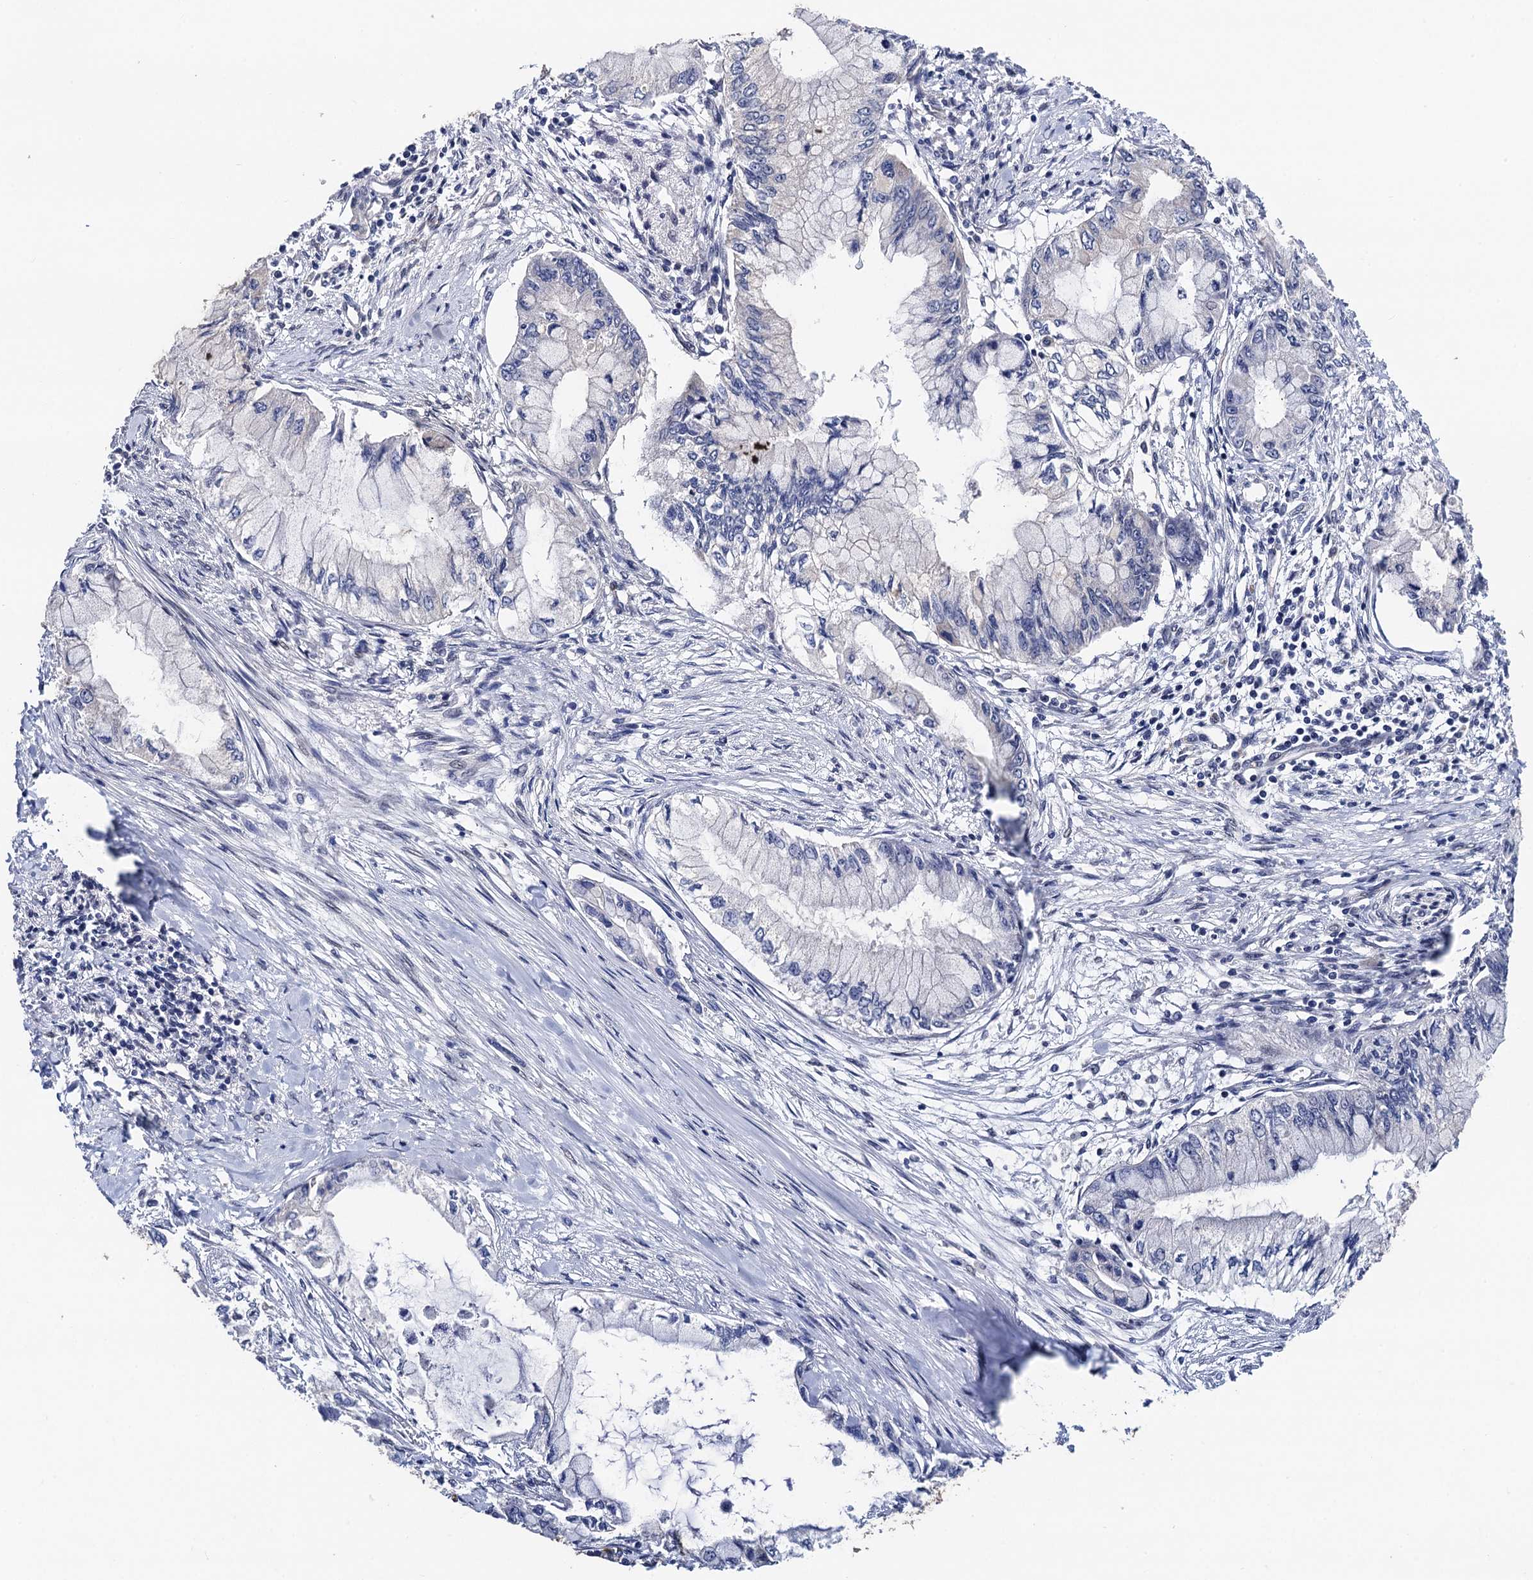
{"staining": {"intensity": "negative", "quantity": "none", "location": "none"}, "tissue": "pancreatic cancer", "cell_type": "Tumor cells", "image_type": "cancer", "snomed": [{"axis": "morphology", "description": "Adenocarcinoma, NOS"}, {"axis": "topography", "description": "Pancreas"}], "caption": "This is a photomicrograph of immunohistochemistry staining of adenocarcinoma (pancreatic), which shows no positivity in tumor cells.", "gene": "PPTC7", "patient": {"sex": "male", "age": 48}}